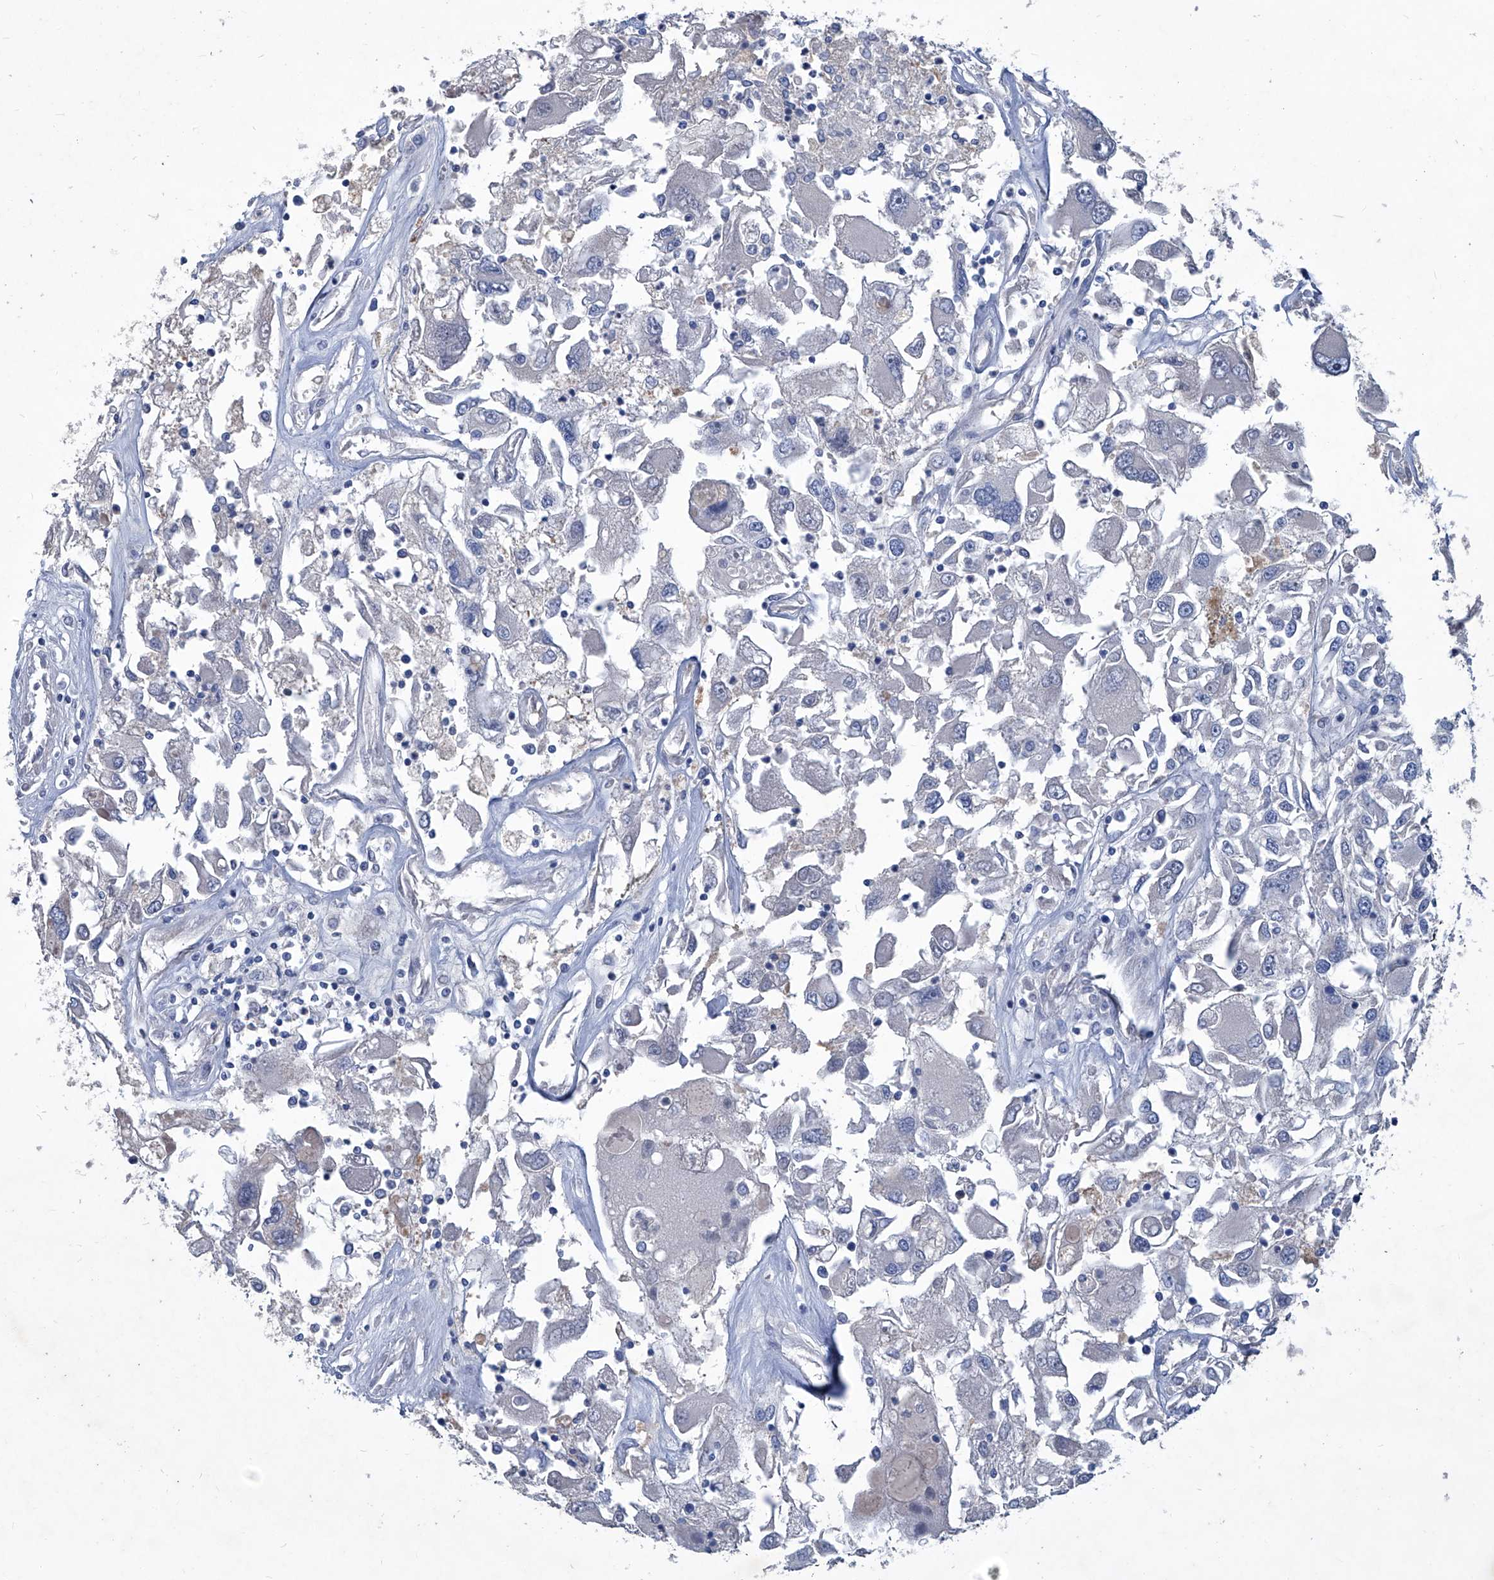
{"staining": {"intensity": "negative", "quantity": "none", "location": "none"}, "tissue": "renal cancer", "cell_type": "Tumor cells", "image_type": "cancer", "snomed": [{"axis": "morphology", "description": "Adenocarcinoma, NOS"}, {"axis": "topography", "description": "Kidney"}], "caption": "Tumor cells show no significant protein expression in renal adenocarcinoma.", "gene": "MTARC1", "patient": {"sex": "female", "age": 52}}